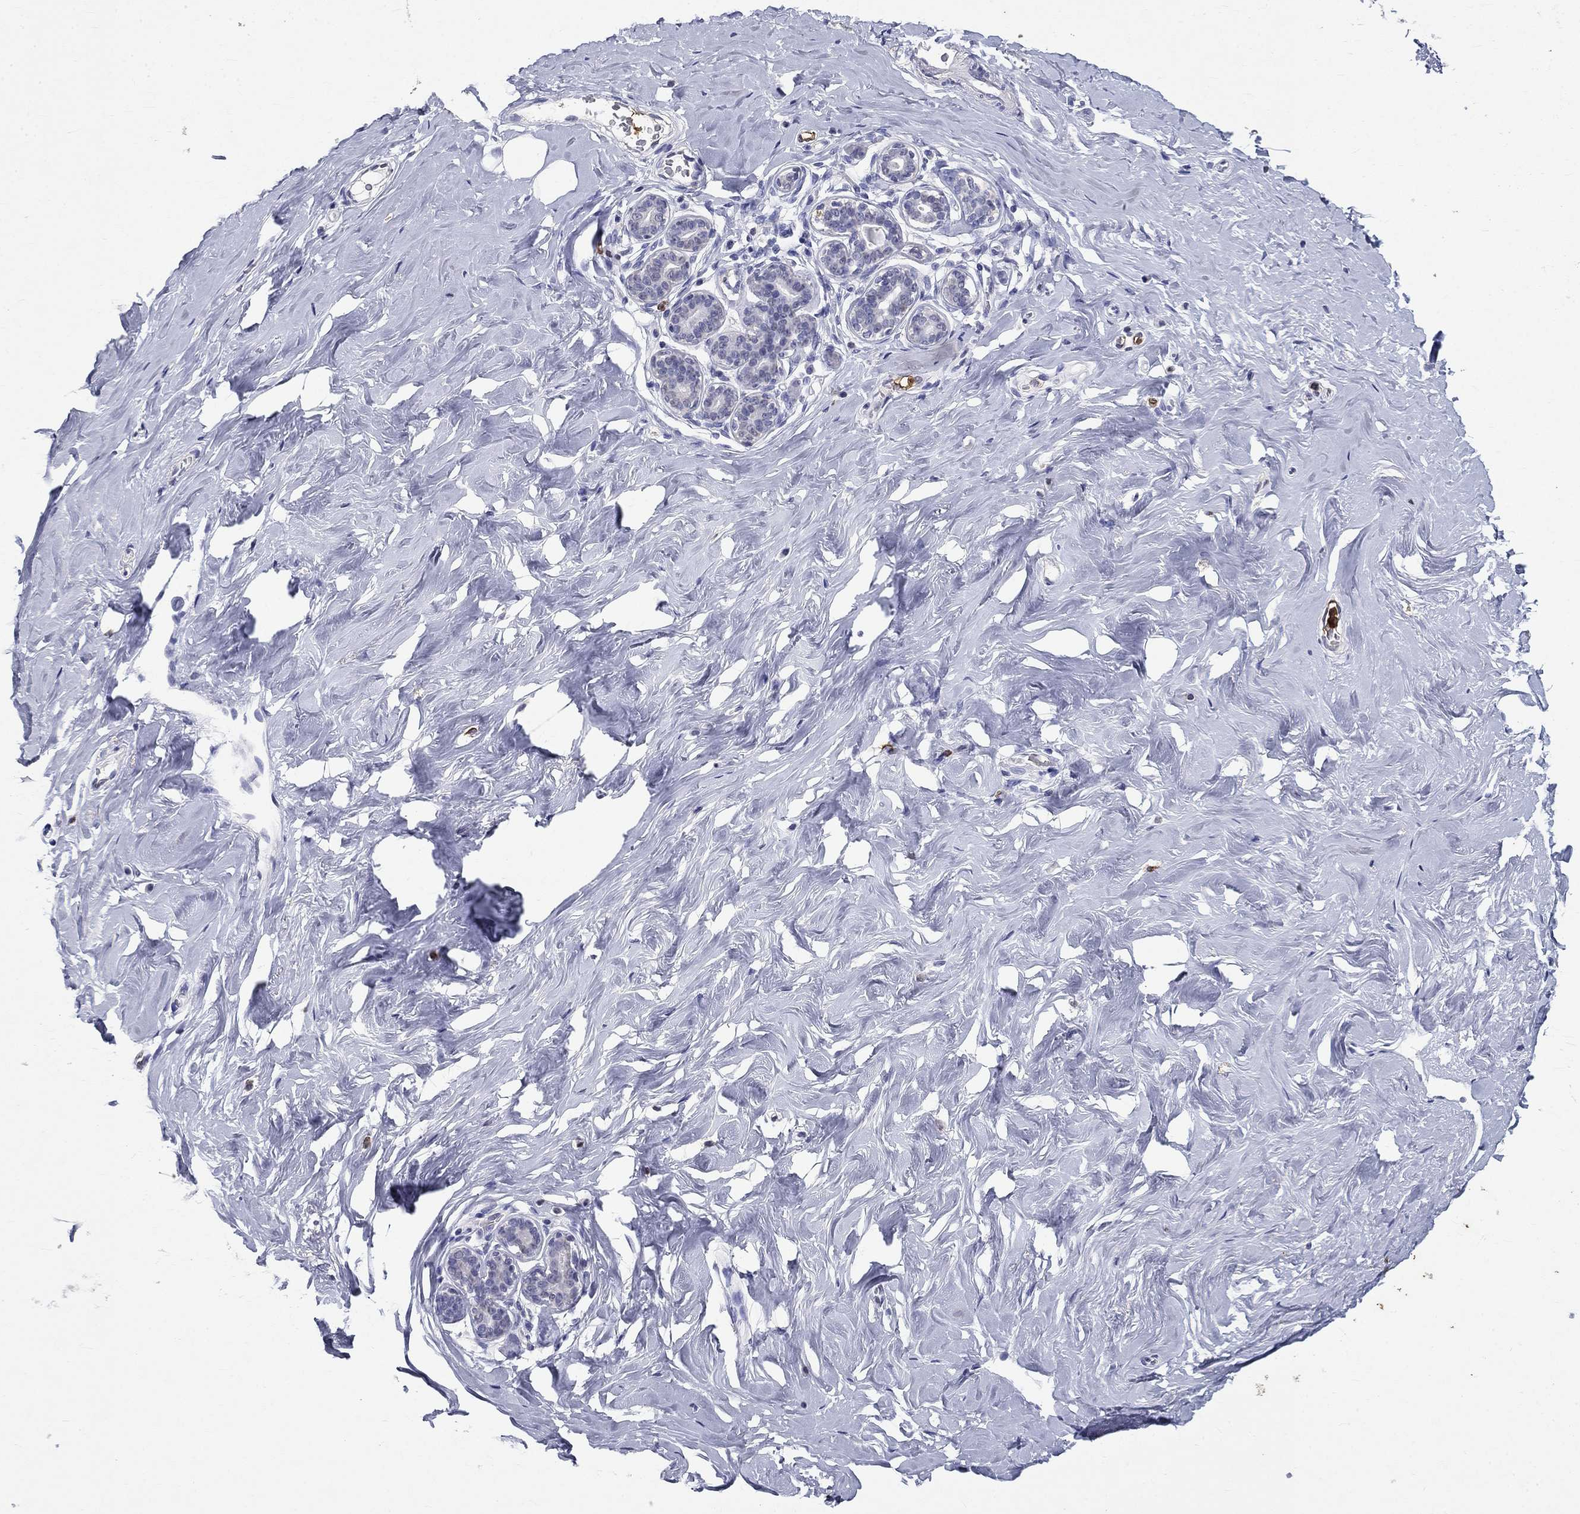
{"staining": {"intensity": "negative", "quantity": "none", "location": "none"}, "tissue": "breast", "cell_type": "Adipocytes", "image_type": "normal", "snomed": [{"axis": "morphology", "description": "Normal tissue, NOS"}, {"axis": "topography", "description": "Skin"}, {"axis": "topography", "description": "Breast"}], "caption": "The image reveals no significant positivity in adipocytes of breast. (DAB immunohistochemistry visualized using brightfield microscopy, high magnification).", "gene": "IGSF8", "patient": {"sex": "female", "age": 43}}